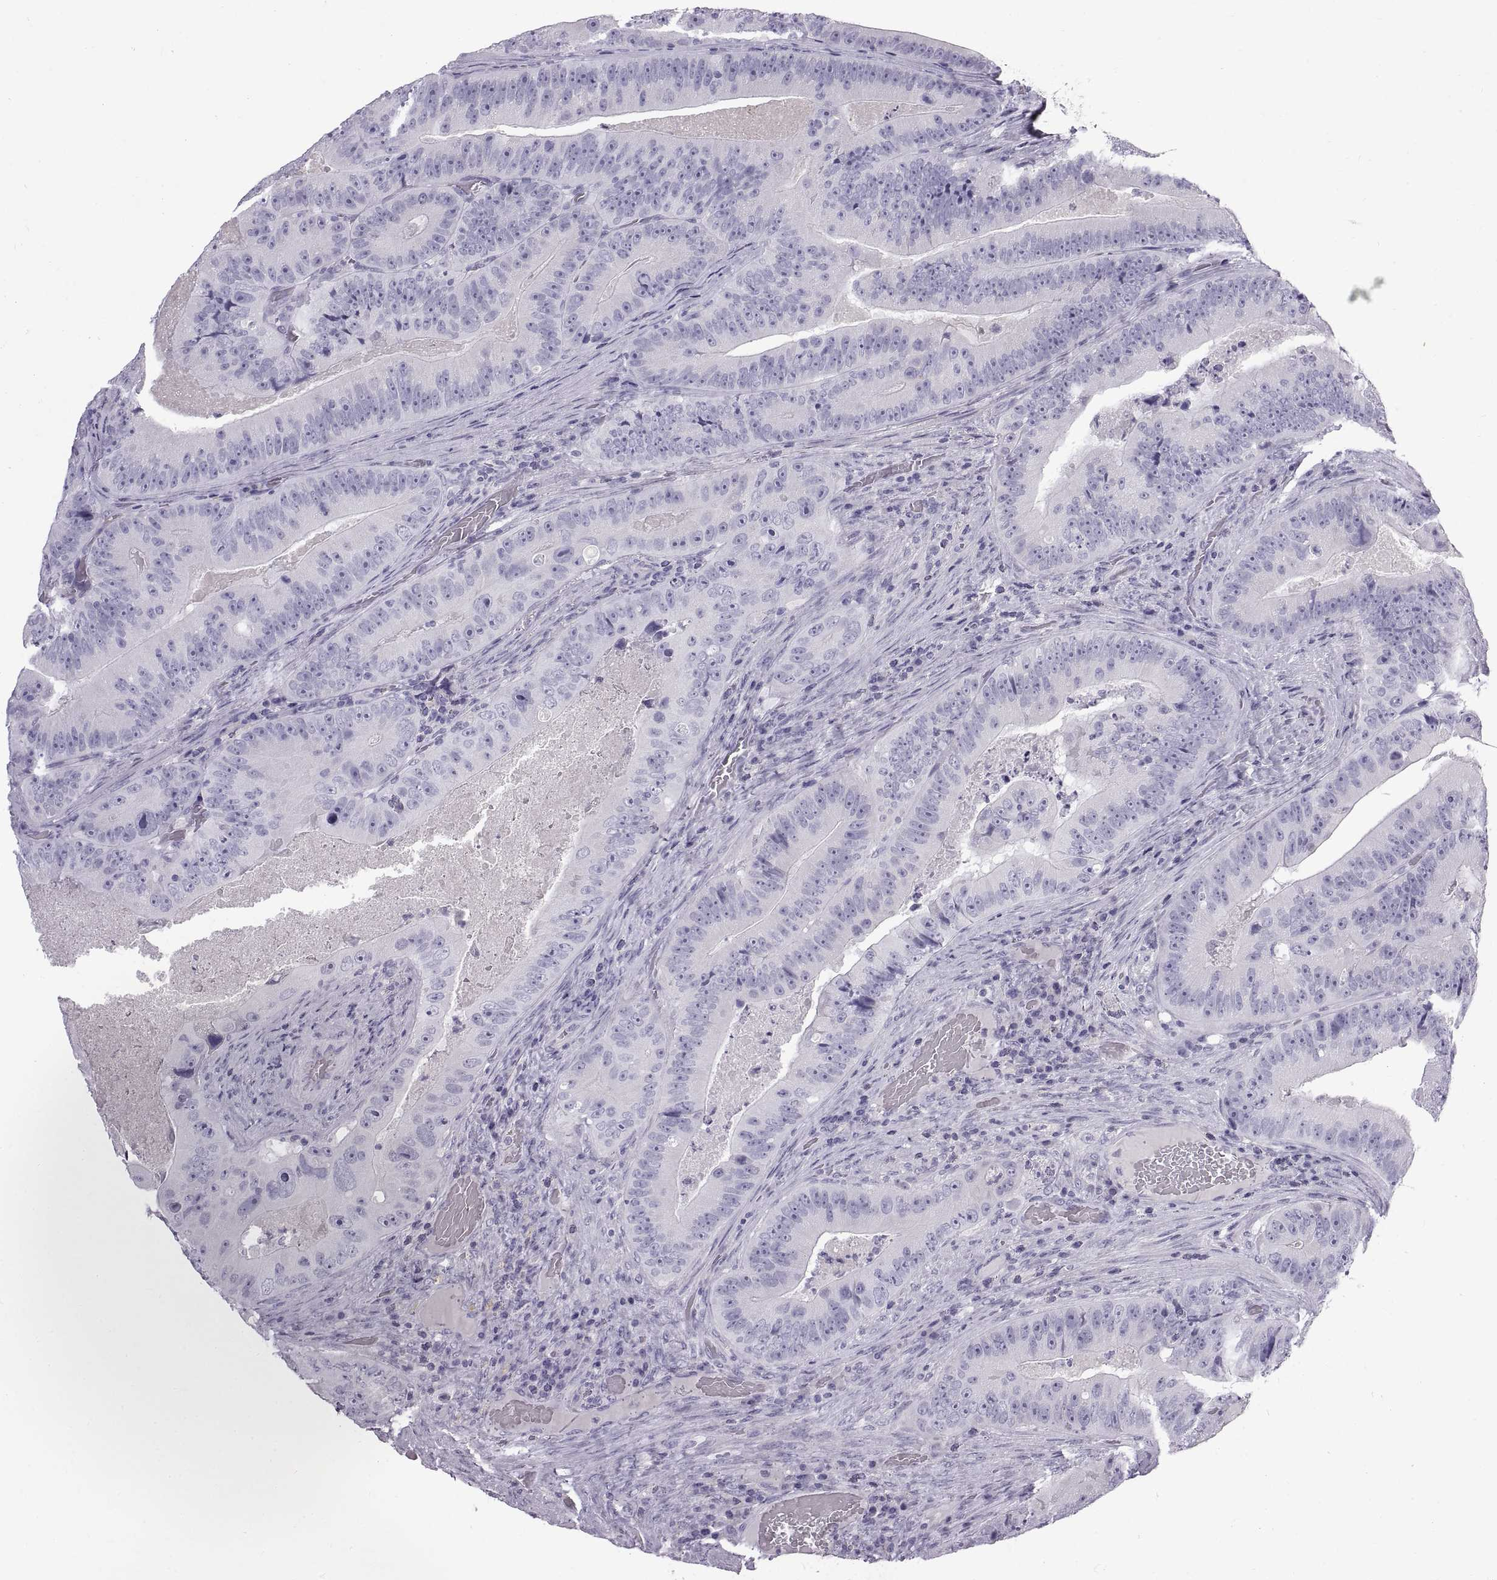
{"staining": {"intensity": "negative", "quantity": "none", "location": "none"}, "tissue": "colorectal cancer", "cell_type": "Tumor cells", "image_type": "cancer", "snomed": [{"axis": "morphology", "description": "Adenocarcinoma, NOS"}, {"axis": "topography", "description": "Colon"}], "caption": "There is no significant staining in tumor cells of colorectal cancer.", "gene": "WFDC8", "patient": {"sex": "female", "age": 86}}